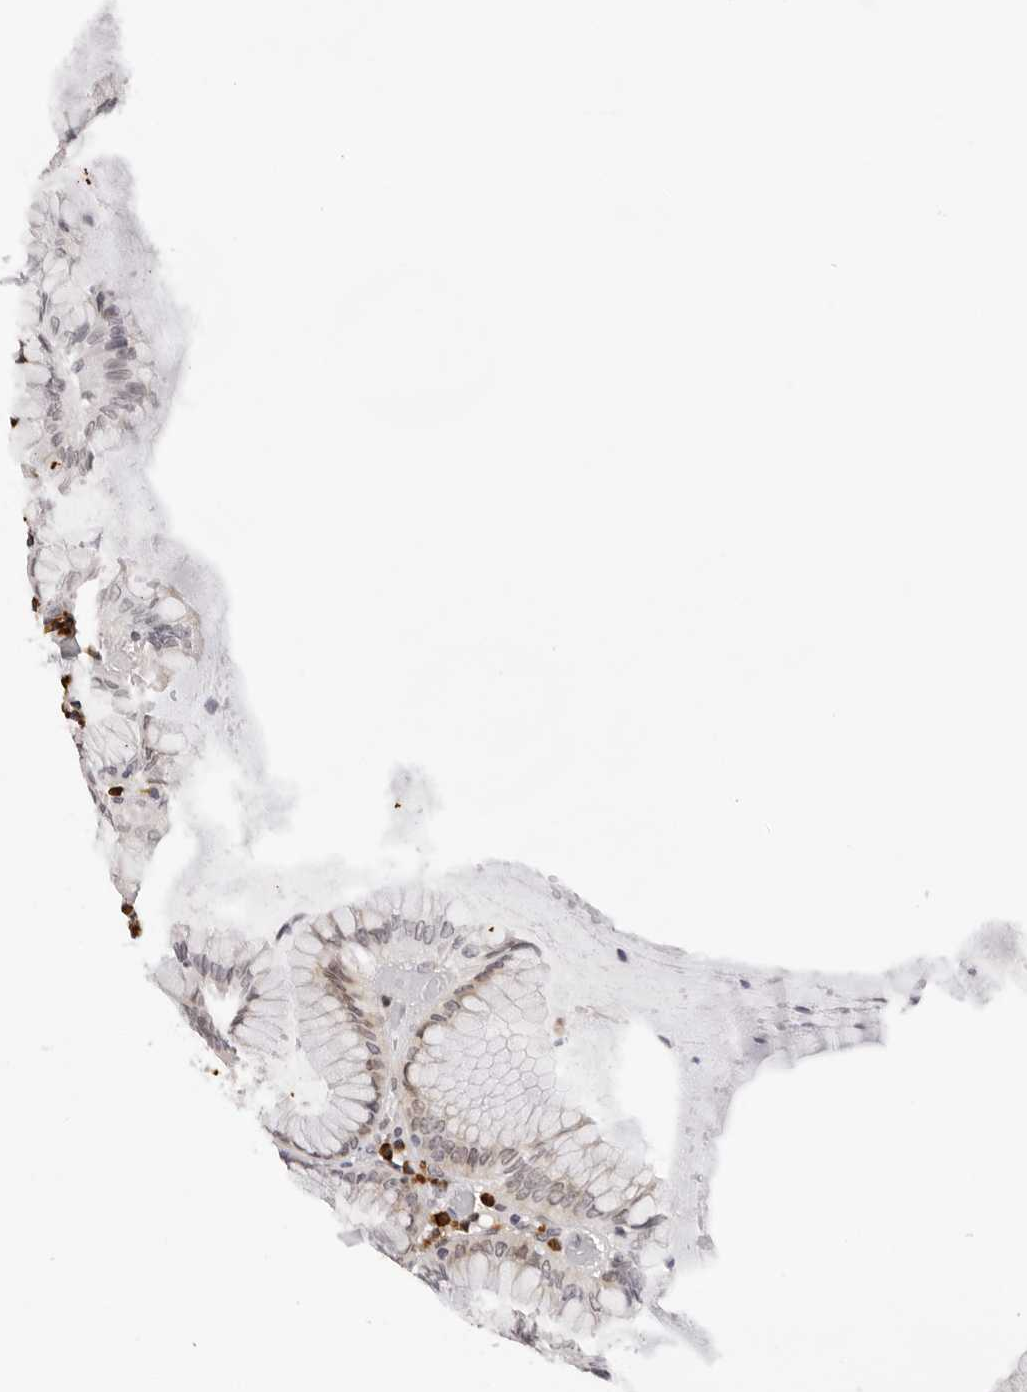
{"staining": {"intensity": "weak", "quantity": "<25%", "location": "cytoplasmic/membranous"}, "tissue": "stomach", "cell_type": "Glandular cells", "image_type": "normal", "snomed": [{"axis": "morphology", "description": "Normal tissue, NOS"}, {"axis": "topography", "description": "Stomach, lower"}], "caption": "DAB immunohistochemical staining of normal human stomach displays no significant staining in glandular cells.", "gene": "IL17RA", "patient": {"sex": "female", "age": 76}}